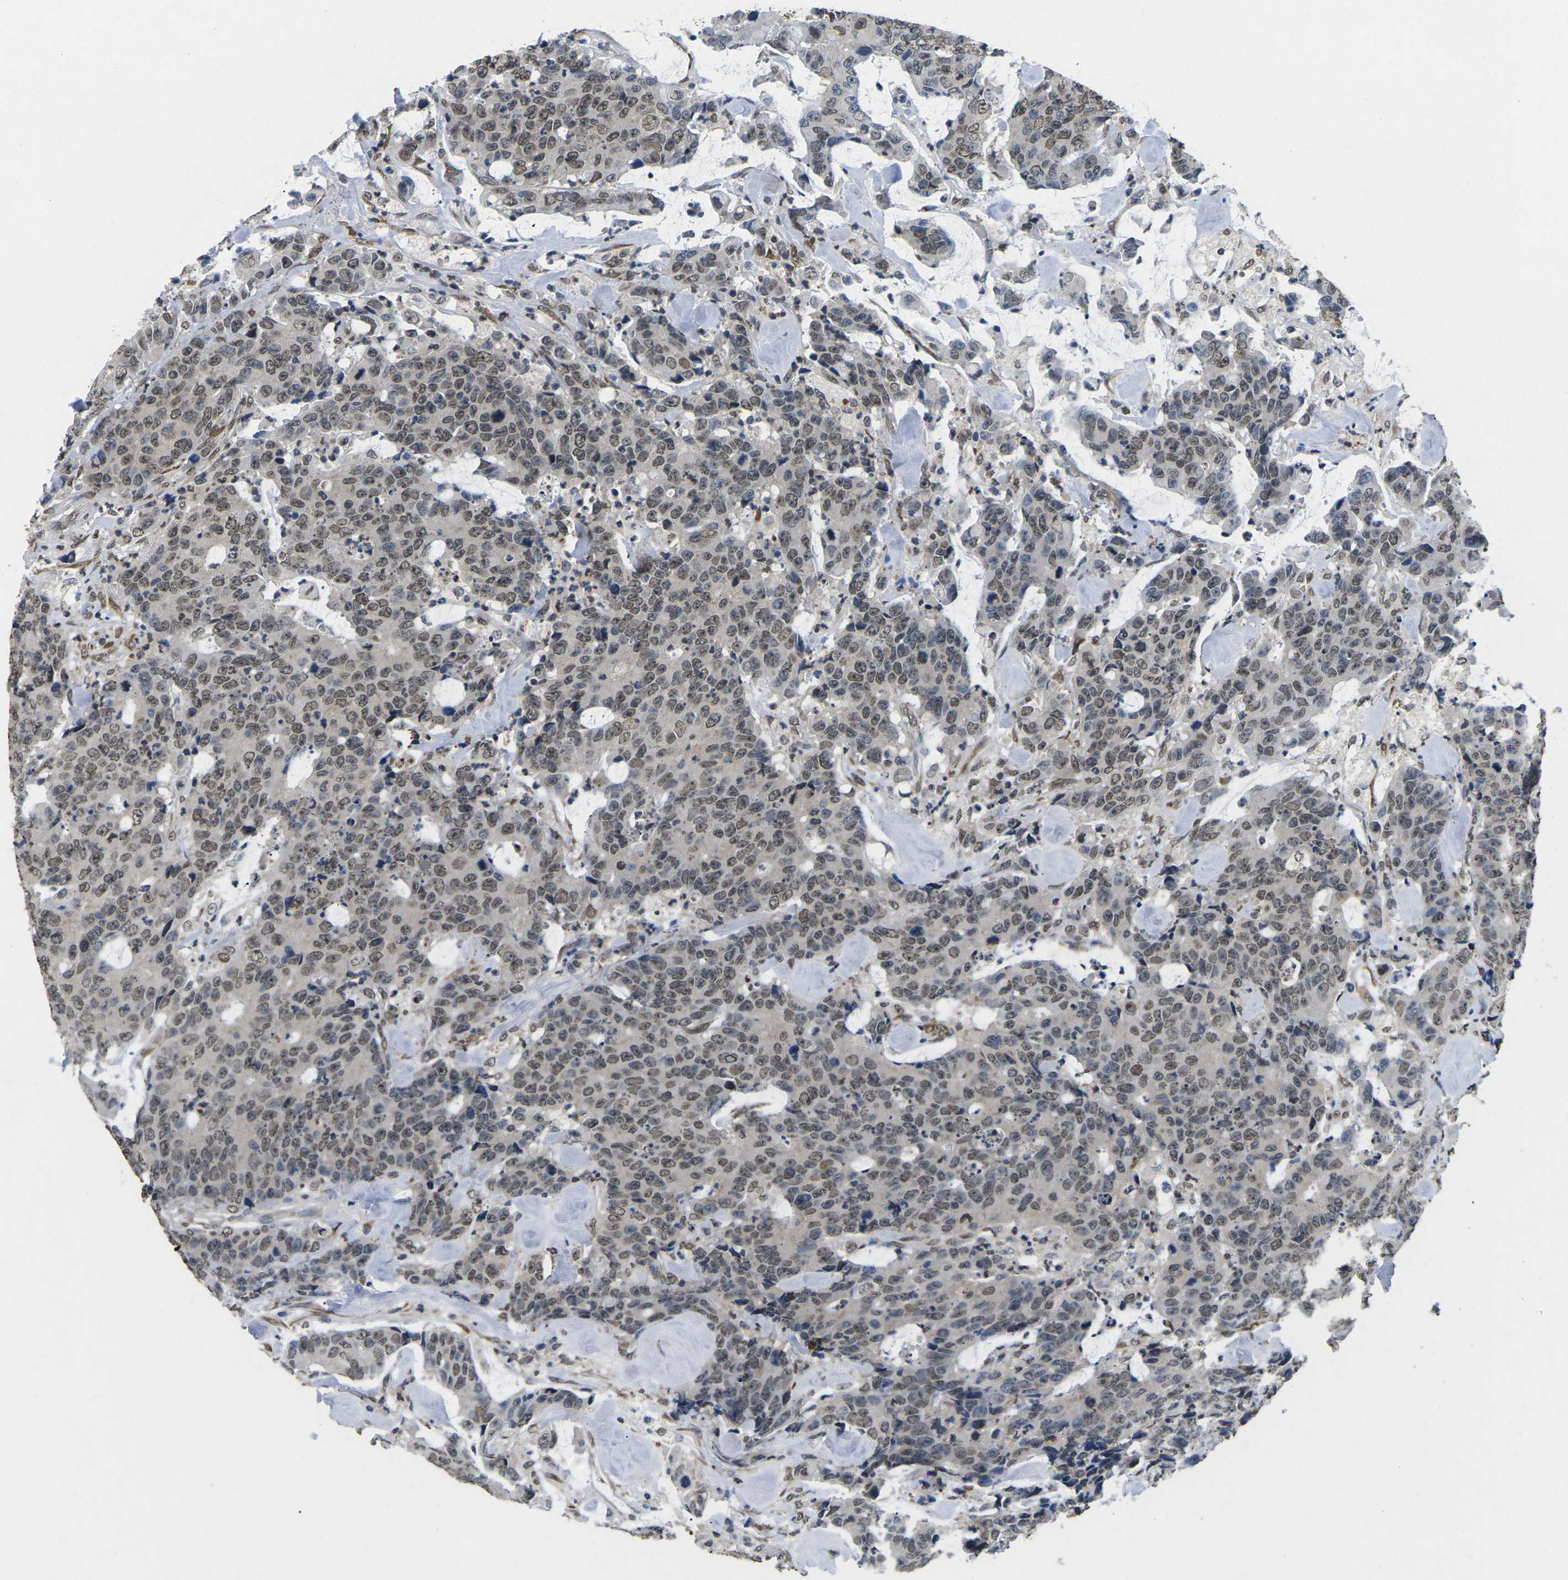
{"staining": {"intensity": "weak", "quantity": ">75%", "location": "nuclear"}, "tissue": "colorectal cancer", "cell_type": "Tumor cells", "image_type": "cancer", "snomed": [{"axis": "morphology", "description": "Adenocarcinoma, NOS"}, {"axis": "topography", "description": "Colon"}], "caption": "IHC of human colorectal adenocarcinoma reveals low levels of weak nuclear expression in approximately >75% of tumor cells. The protein of interest is shown in brown color, while the nuclei are stained blue.", "gene": "SCNN1B", "patient": {"sex": "female", "age": 86}}